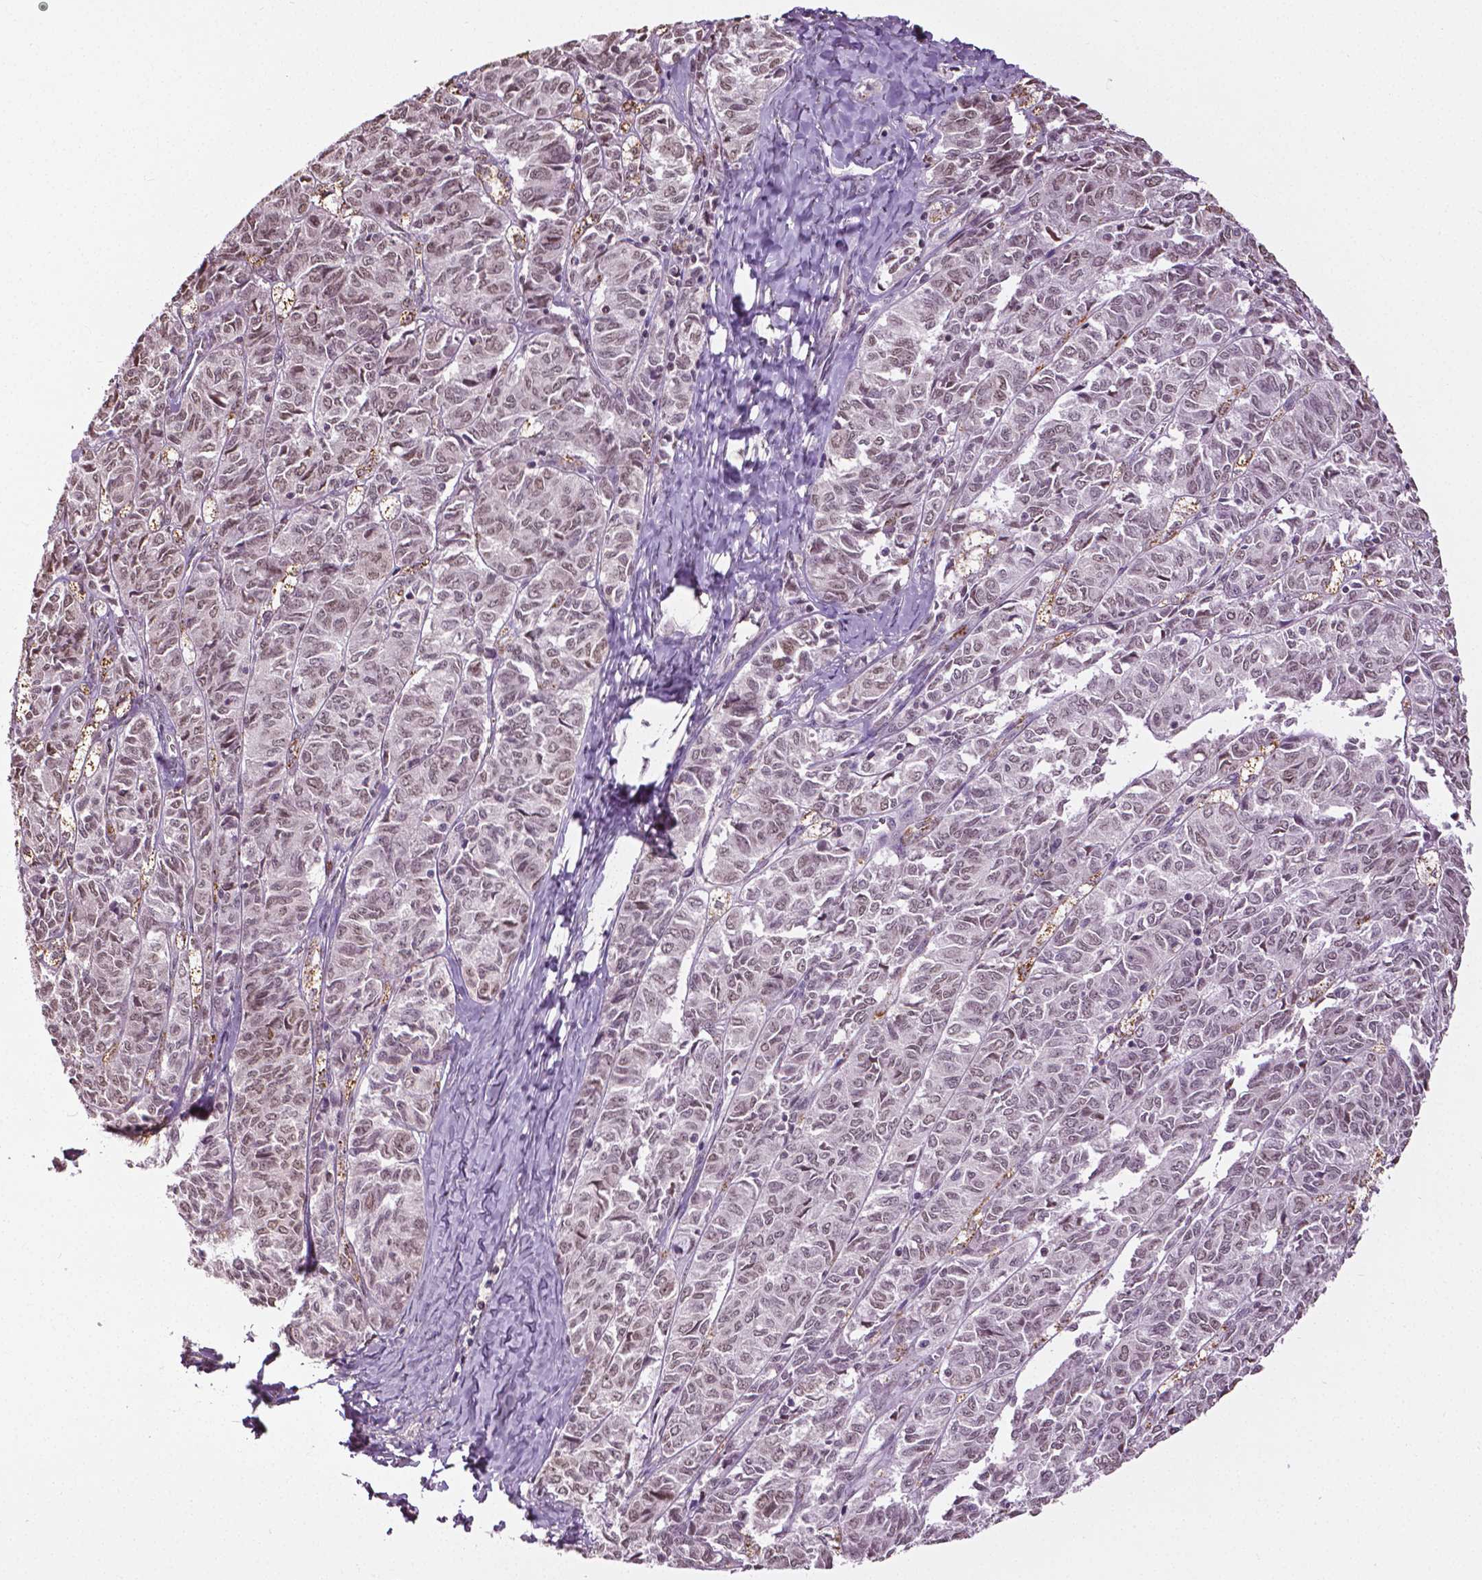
{"staining": {"intensity": "weak", "quantity": ">75%", "location": "nuclear"}, "tissue": "ovarian cancer", "cell_type": "Tumor cells", "image_type": "cancer", "snomed": [{"axis": "morphology", "description": "Carcinoma, endometroid"}, {"axis": "topography", "description": "Ovary"}], "caption": "Protein staining of ovarian cancer (endometroid carcinoma) tissue shows weak nuclear positivity in about >75% of tumor cells.", "gene": "DLX5", "patient": {"sex": "female", "age": 80}}